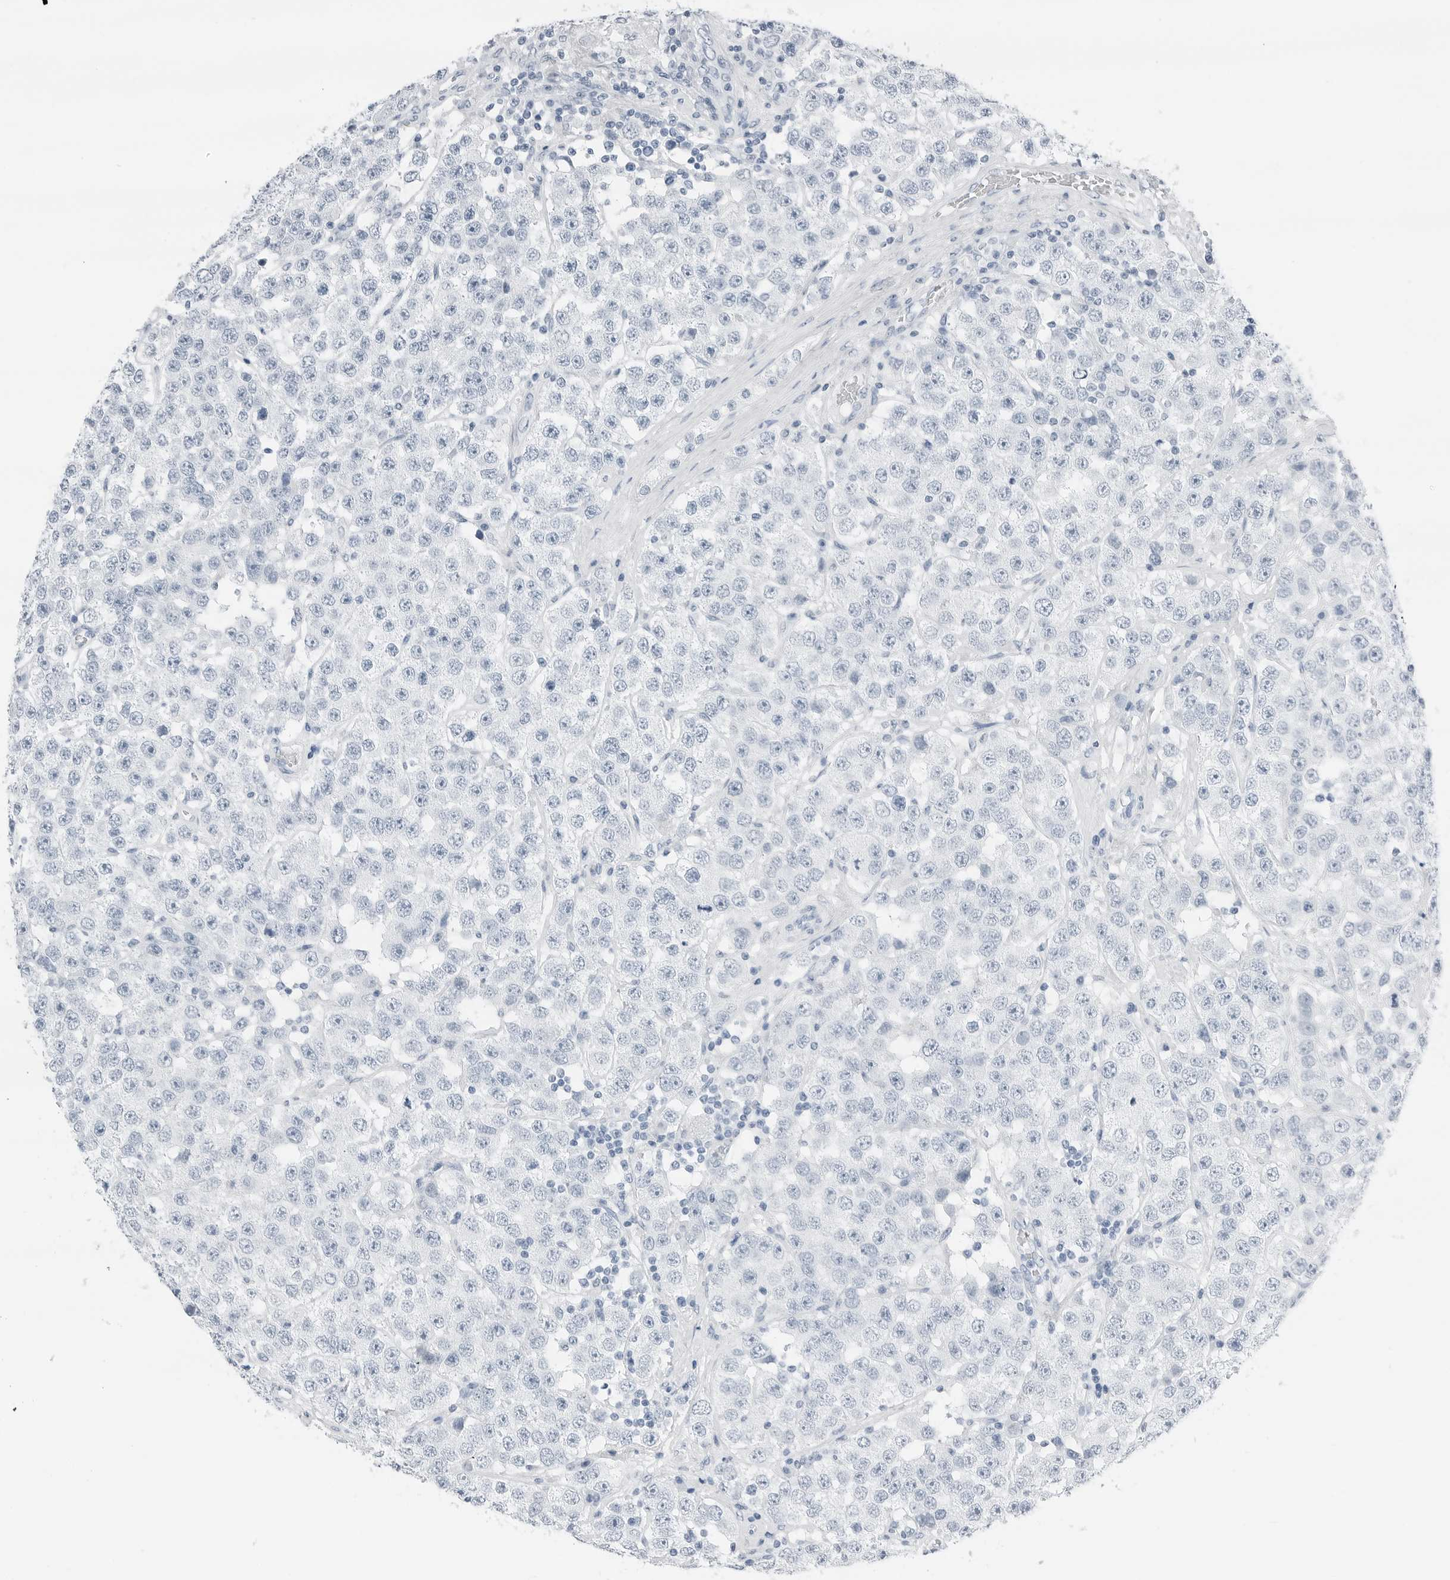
{"staining": {"intensity": "negative", "quantity": "none", "location": "none"}, "tissue": "testis cancer", "cell_type": "Tumor cells", "image_type": "cancer", "snomed": [{"axis": "morphology", "description": "Seminoma, NOS"}, {"axis": "topography", "description": "Testis"}], "caption": "Immunohistochemical staining of human testis cancer exhibits no significant expression in tumor cells. (DAB IHC, high magnification).", "gene": "SLPI", "patient": {"sex": "male", "age": 28}}